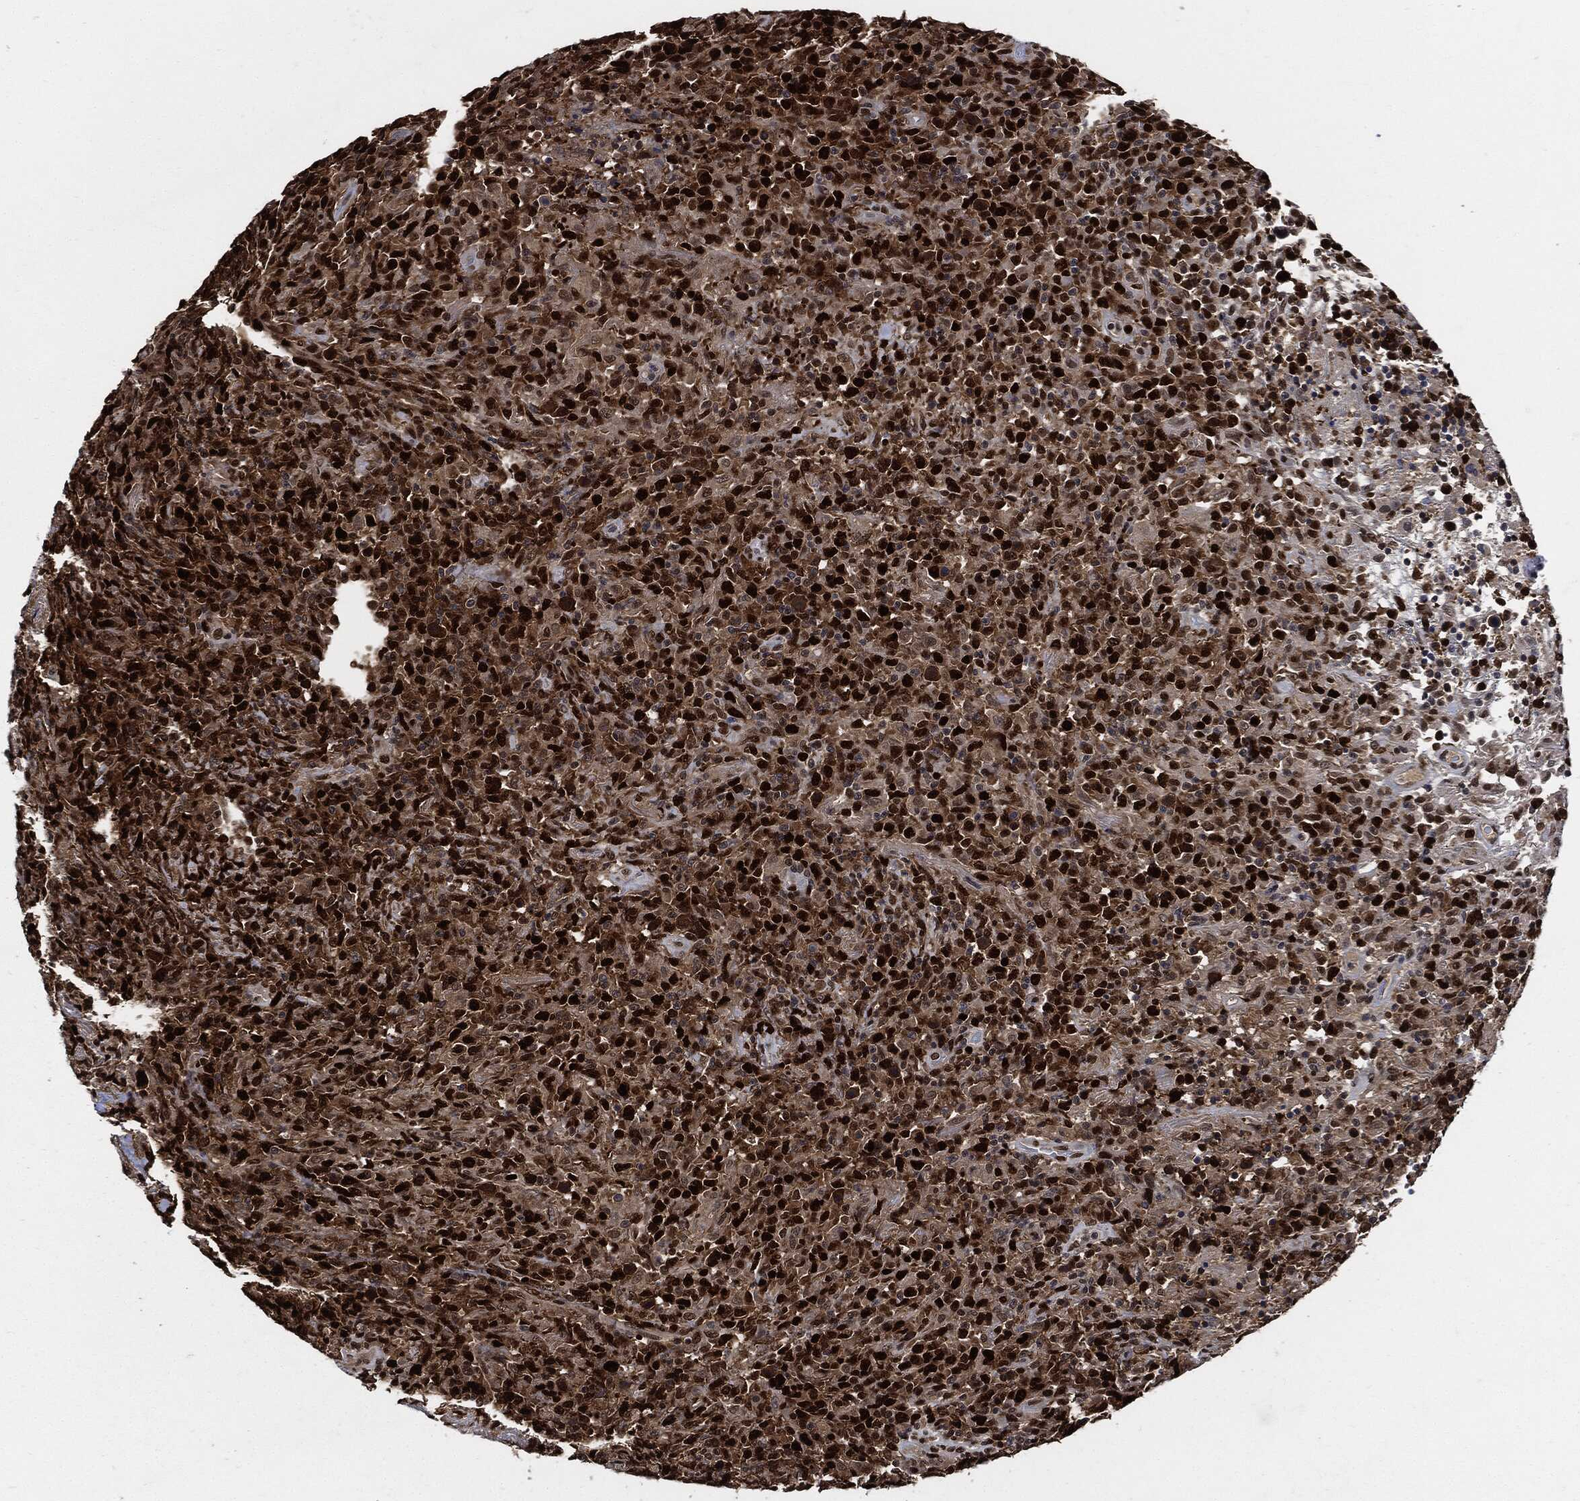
{"staining": {"intensity": "strong", "quantity": ">75%", "location": "nuclear"}, "tissue": "lymphoma", "cell_type": "Tumor cells", "image_type": "cancer", "snomed": [{"axis": "morphology", "description": "Malignant lymphoma, non-Hodgkin's type, High grade"}, {"axis": "topography", "description": "Lung"}], "caption": "IHC staining of lymphoma, which demonstrates high levels of strong nuclear expression in about >75% of tumor cells indicating strong nuclear protein staining. The staining was performed using DAB (brown) for protein detection and nuclei were counterstained in hematoxylin (blue).", "gene": "PCNA", "patient": {"sex": "male", "age": 79}}